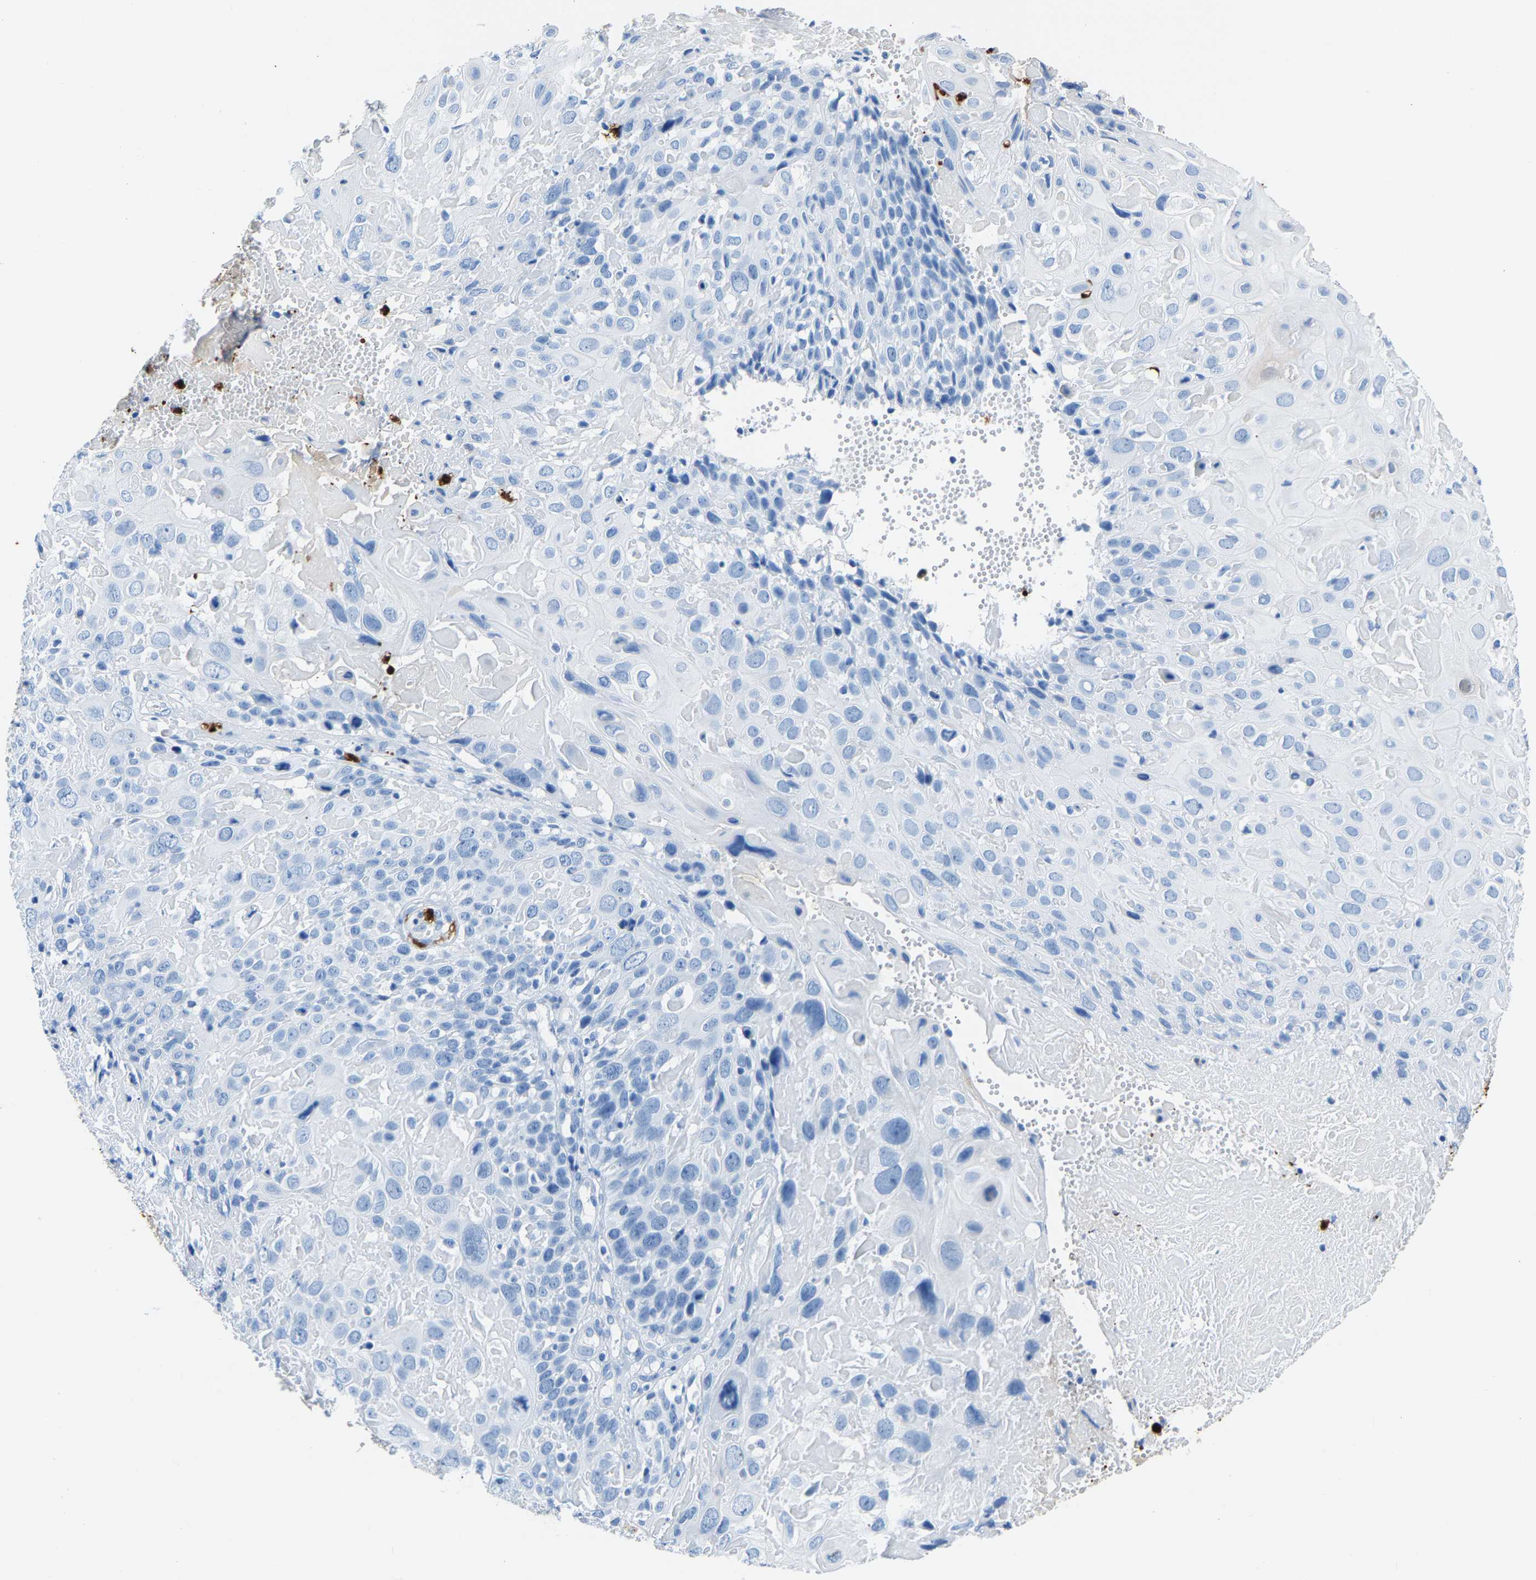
{"staining": {"intensity": "negative", "quantity": "none", "location": "none"}, "tissue": "cervical cancer", "cell_type": "Tumor cells", "image_type": "cancer", "snomed": [{"axis": "morphology", "description": "Squamous cell carcinoma, NOS"}, {"axis": "topography", "description": "Cervix"}], "caption": "Tumor cells are negative for protein expression in human cervical cancer.", "gene": "S100P", "patient": {"sex": "female", "age": 74}}